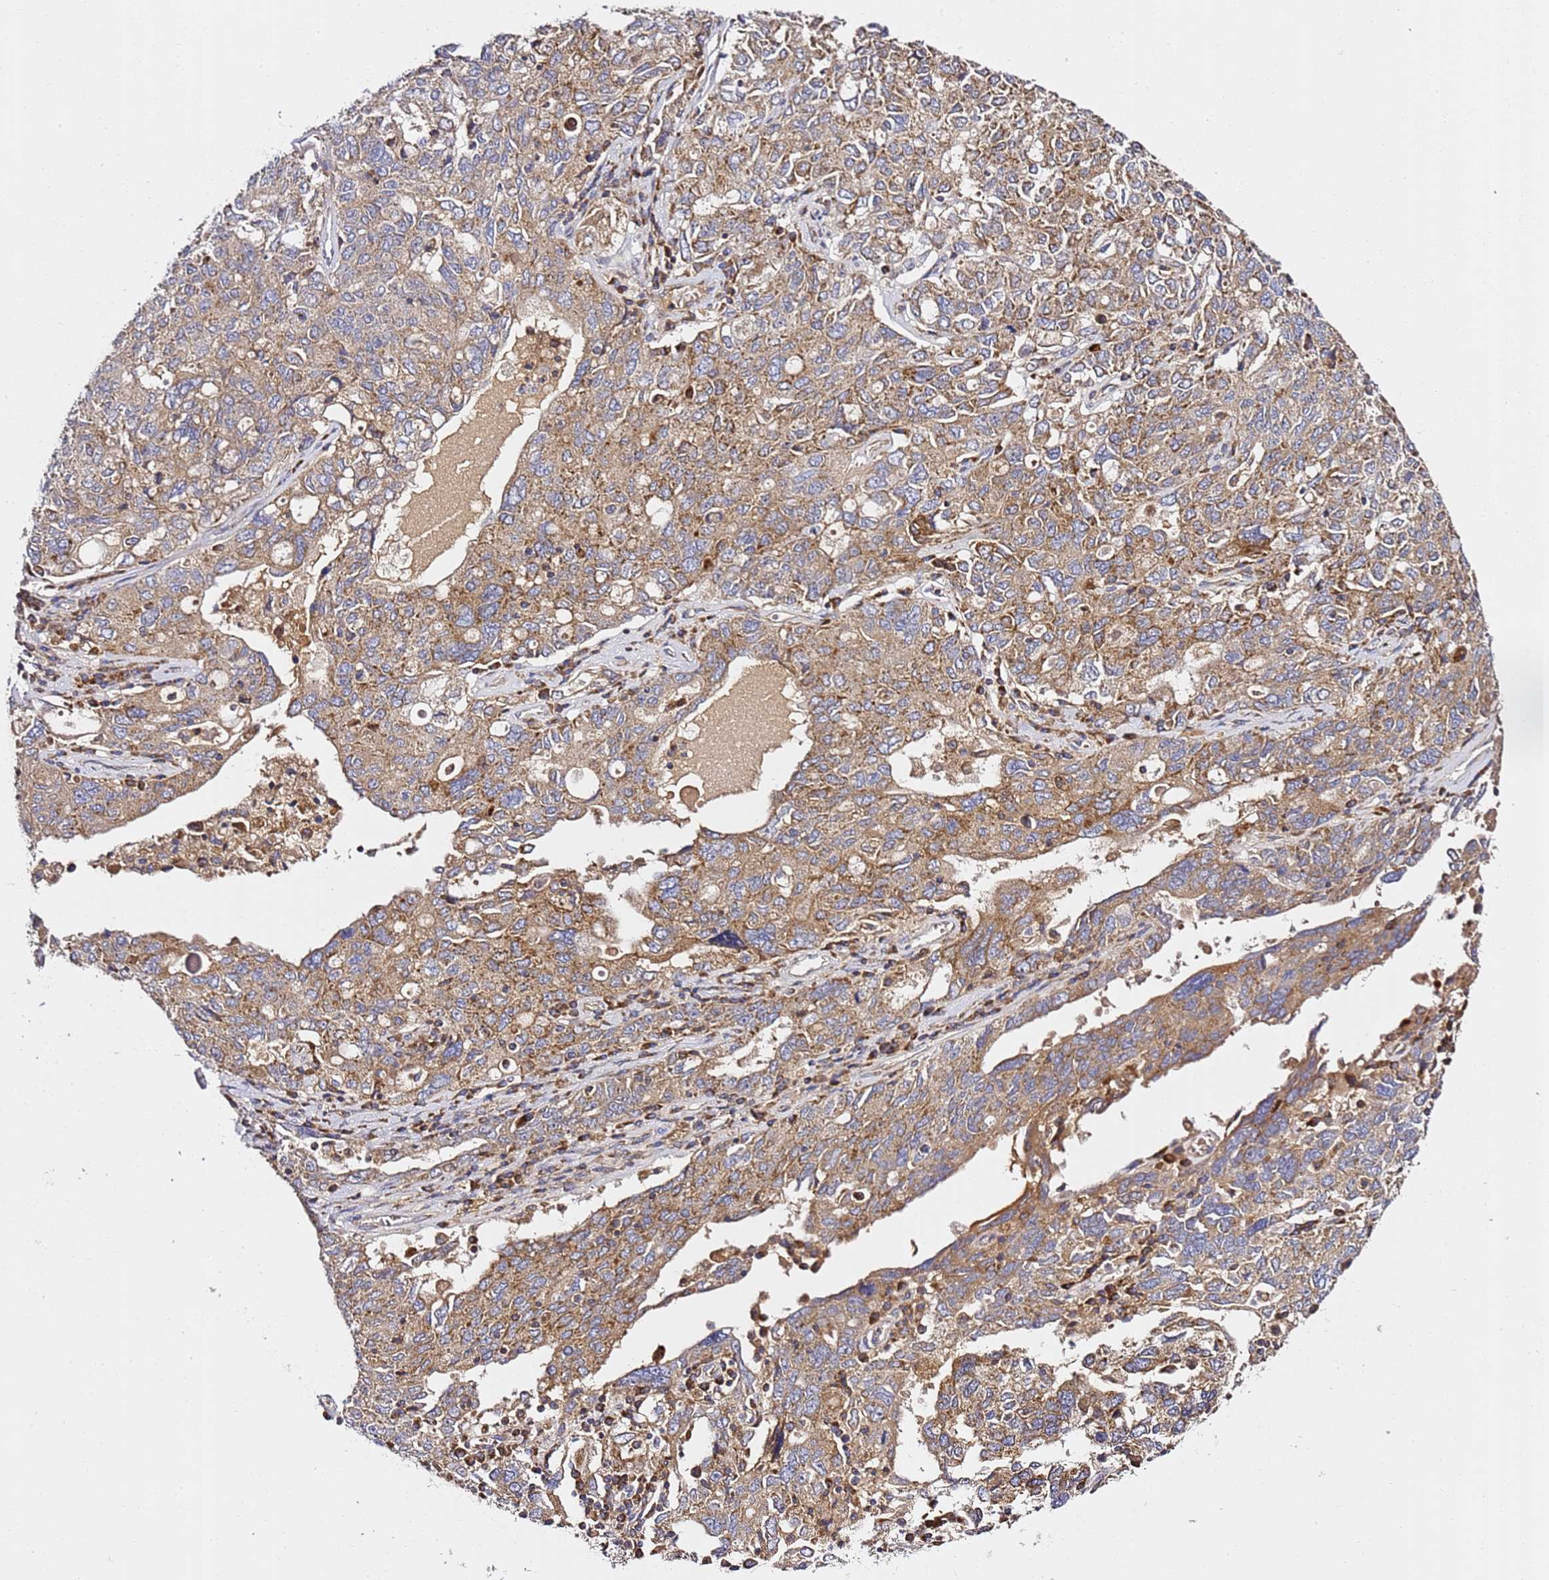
{"staining": {"intensity": "moderate", "quantity": ">75%", "location": "cytoplasmic/membranous"}, "tissue": "ovarian cancer", "cell_type": "Tumor cells", "image_type": "cancer", "snomed": [{"axis": "morphology", "description": "Carcinoma, endometroid"}, {"axis": "topography", "description": "Ovary"}], "caption": "Ovarian endometroid carcinoma stained for a protein shows moderate cytoplasmic/membranous positivity in tumor cells.", "gene": "C19orf12", "patient": {"sex": "female", "age": 62}}